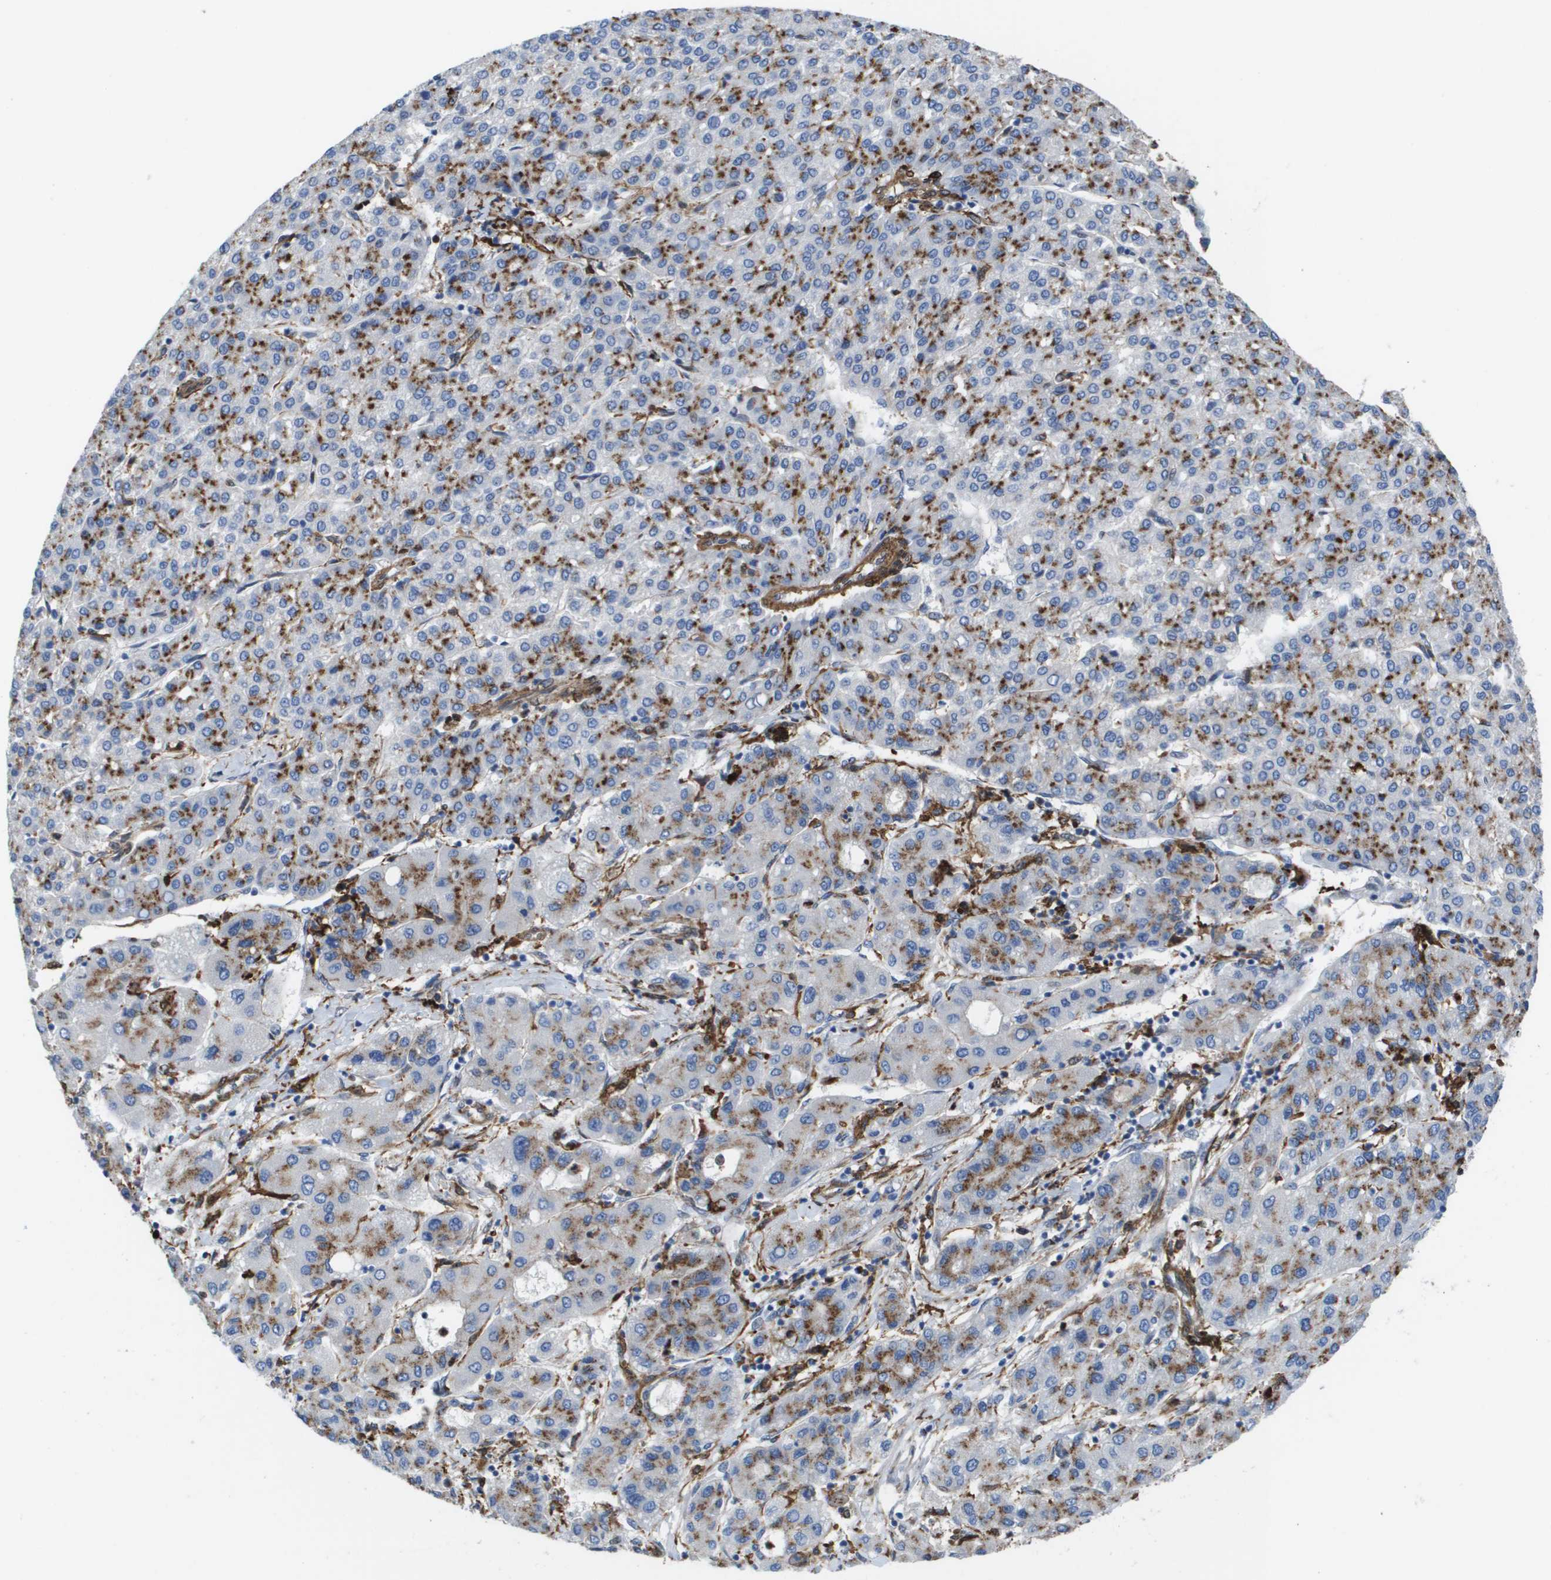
{"staining": {"intensity": "moderate", "quantity": ">75%", "location": "cytoplasmic/membranous"}, "tissue": "liver cancer", "cell_type": "Tumor cells", "image_type": "cancer", "snomed": [{"axis": "morphology", "description": "Carcinoma, Hepatocellular, NOS"}, {"axis": "topography", "description": "Liver"}], "caption": "Immunohistochemical staining of human hepatocellular carcinoma (liver) demonstrates medium levels of moderate cytoplasmic/membranous protein expression in about >75% of tumor cells. The staining was performed using DAB (3,3'-diaminobenzidine) to visualize the protein expression in brown, while the nuclei were stained in blue with hematoxylin (Magnification: 20x).", "gene": "SLC37A2", "patient": {"sex": "male", "age": 65}}